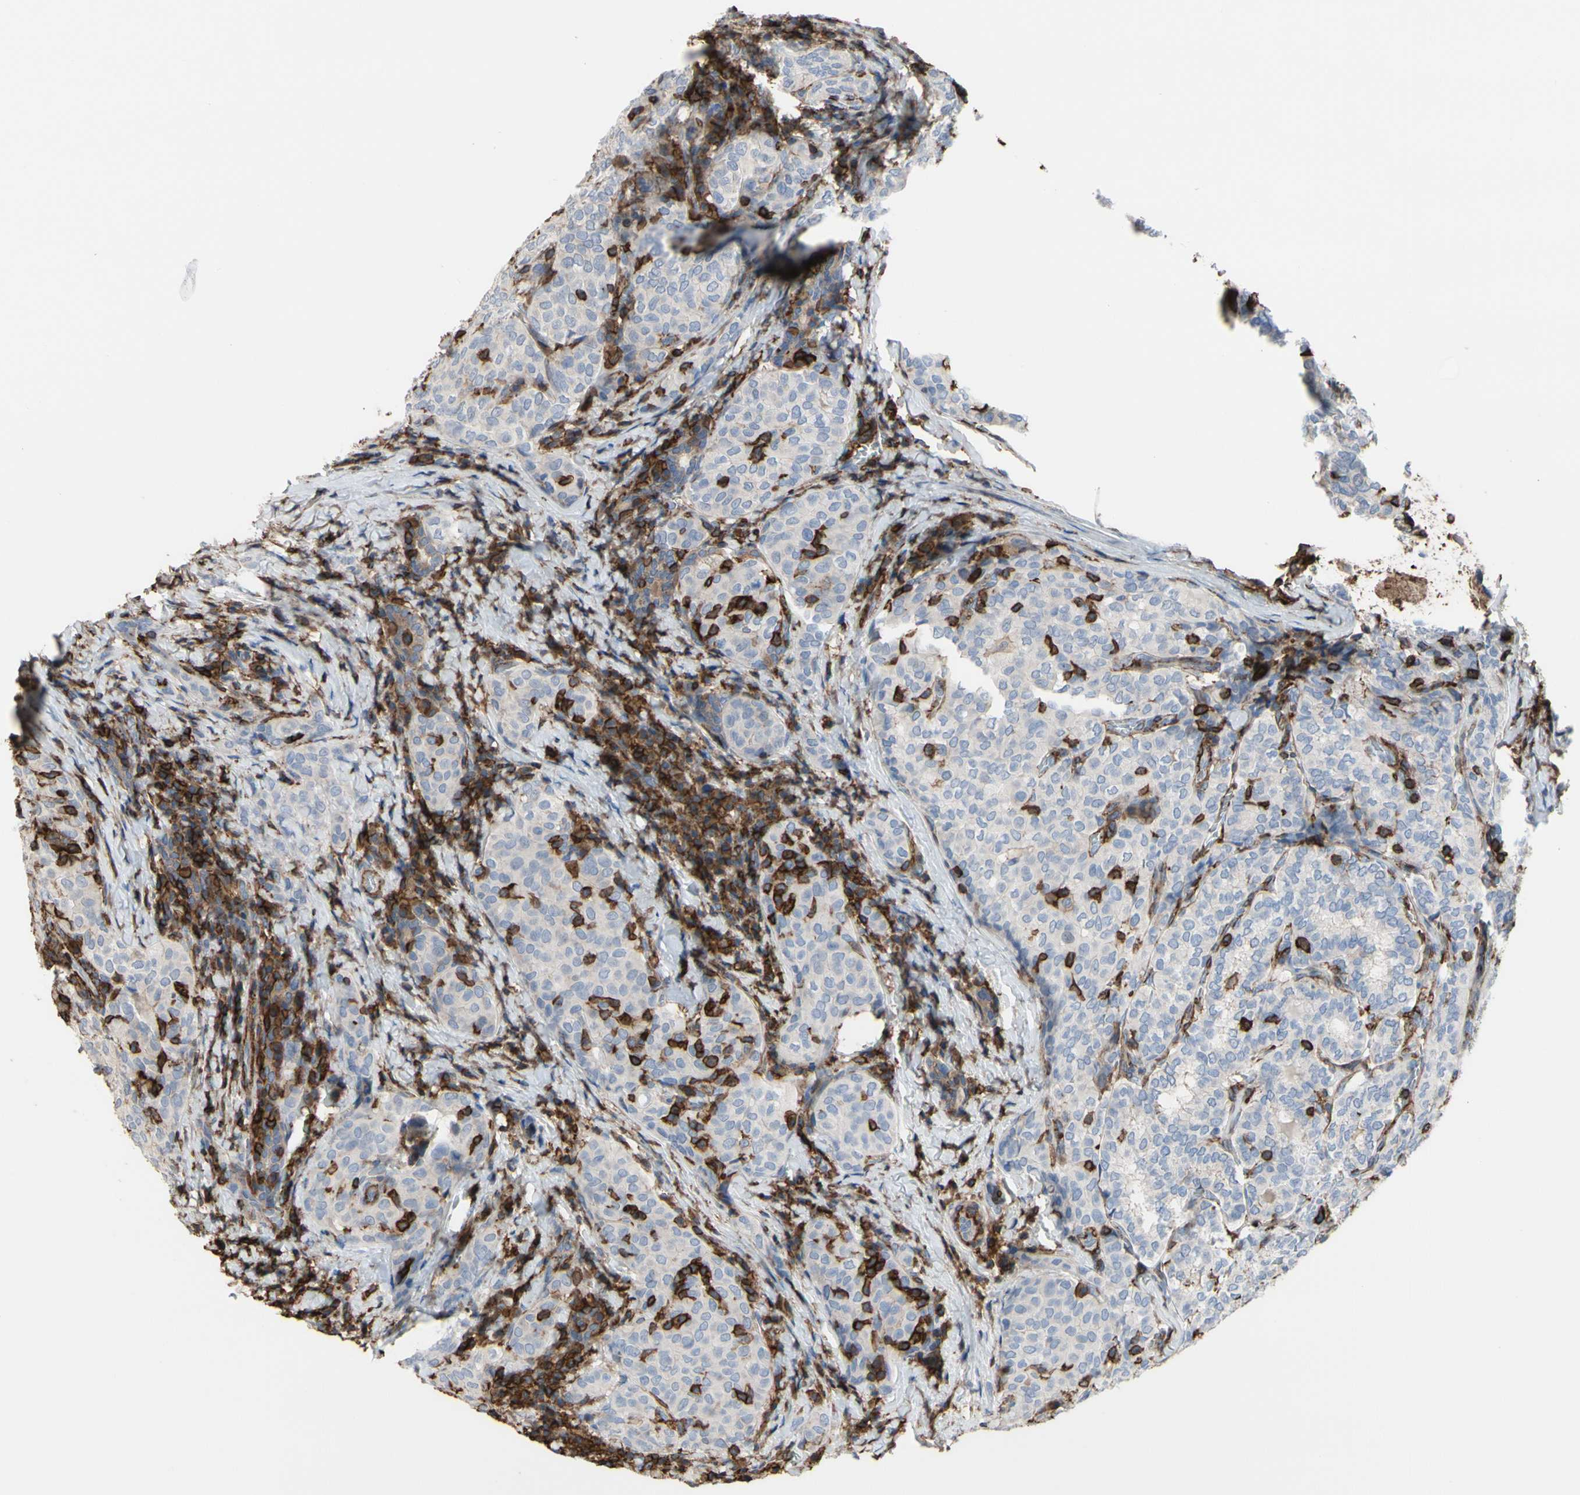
{"staining": {"intensity": "weak", "quantity": "25%-75%", "location": "cytoplasmic/membranous"}, "tissue": "thyroid cancer", "cell_type": "Tumor cells", "image_type": "cancer", "snomed": [{"axis": "morphology", "description": "Normal tissue, NOS"}, {"axis": "morphology", "description": "Papillary adenocarcinoma, NOS"}, {"axis": "topography", "description": "Thyroid gland"}], "caption": "Immunohistochemical staining of thyroid cancer (papillary adenocarcinoma) reveals low levels of weak cytoplasmic/membranous protein positivity in approximately 25%-75% of tumor cells. The protein of interest is shown in brown color, while the nuclei are stained blue.", "gene": "ANXA6", "patient": {"sex": "female", "age": 30}}